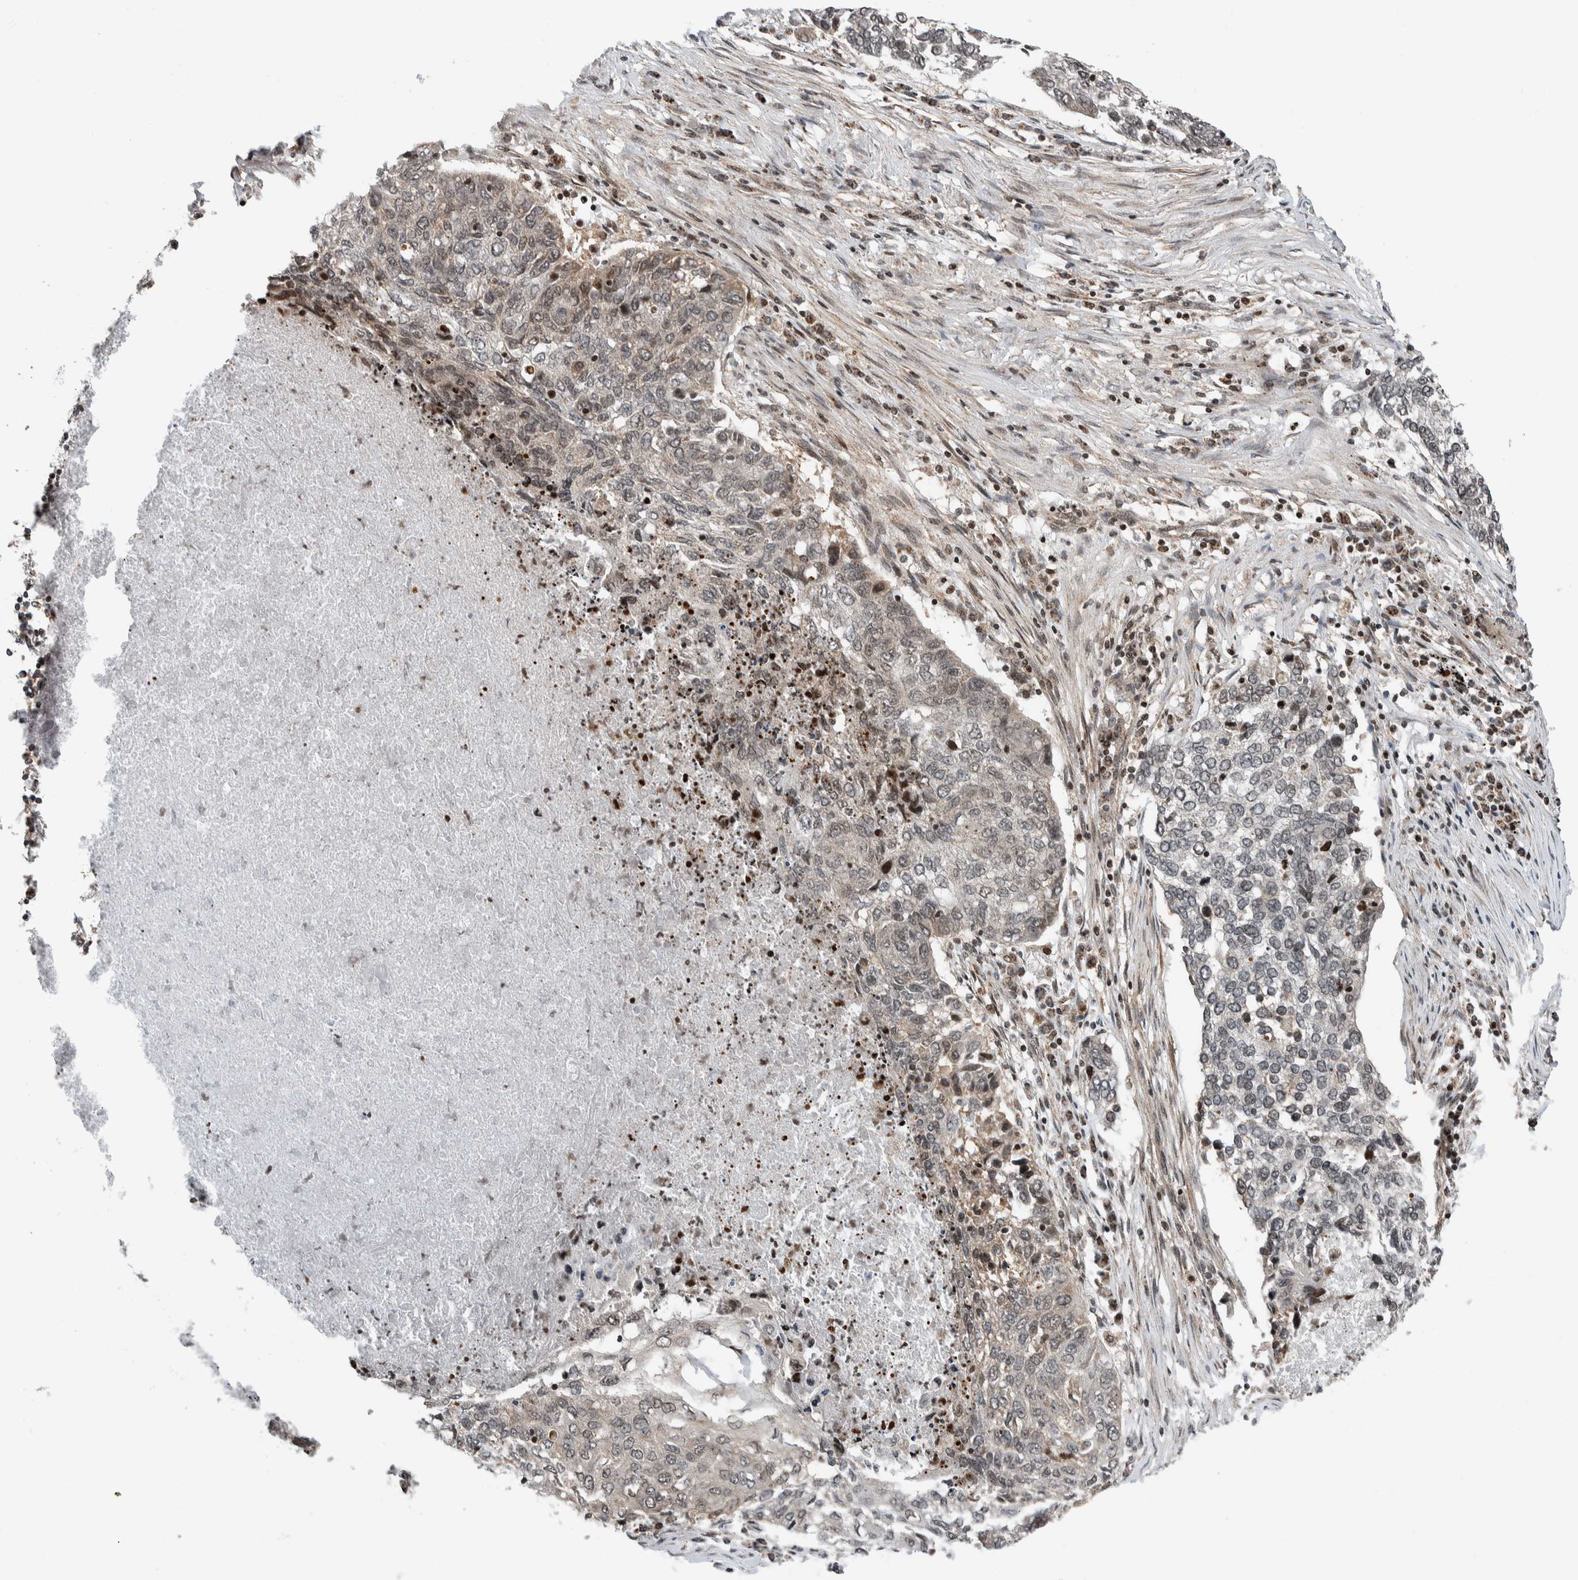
{"staining": {"intensity": "weak", "quantity": "25%-75%", "location": "nuclear"}, "tissue": "lung cancer", "cell_type": "Tumor cells", "image_type": "cancer", "snomed": [{"axis": "morphology", "description": "Squamous cell carcinoma, NOS"}, {"axis": "topography", "description": "Lung"}], "caption": "Approximately 25%-75% of tumor cells in human squamous cell carcinoma (lung) display weak nuclear protein expression as visualized by brown immunohistochemical staining.", "gene": "NPLOC4", "patient": {"sex": "female", "age": 63}}